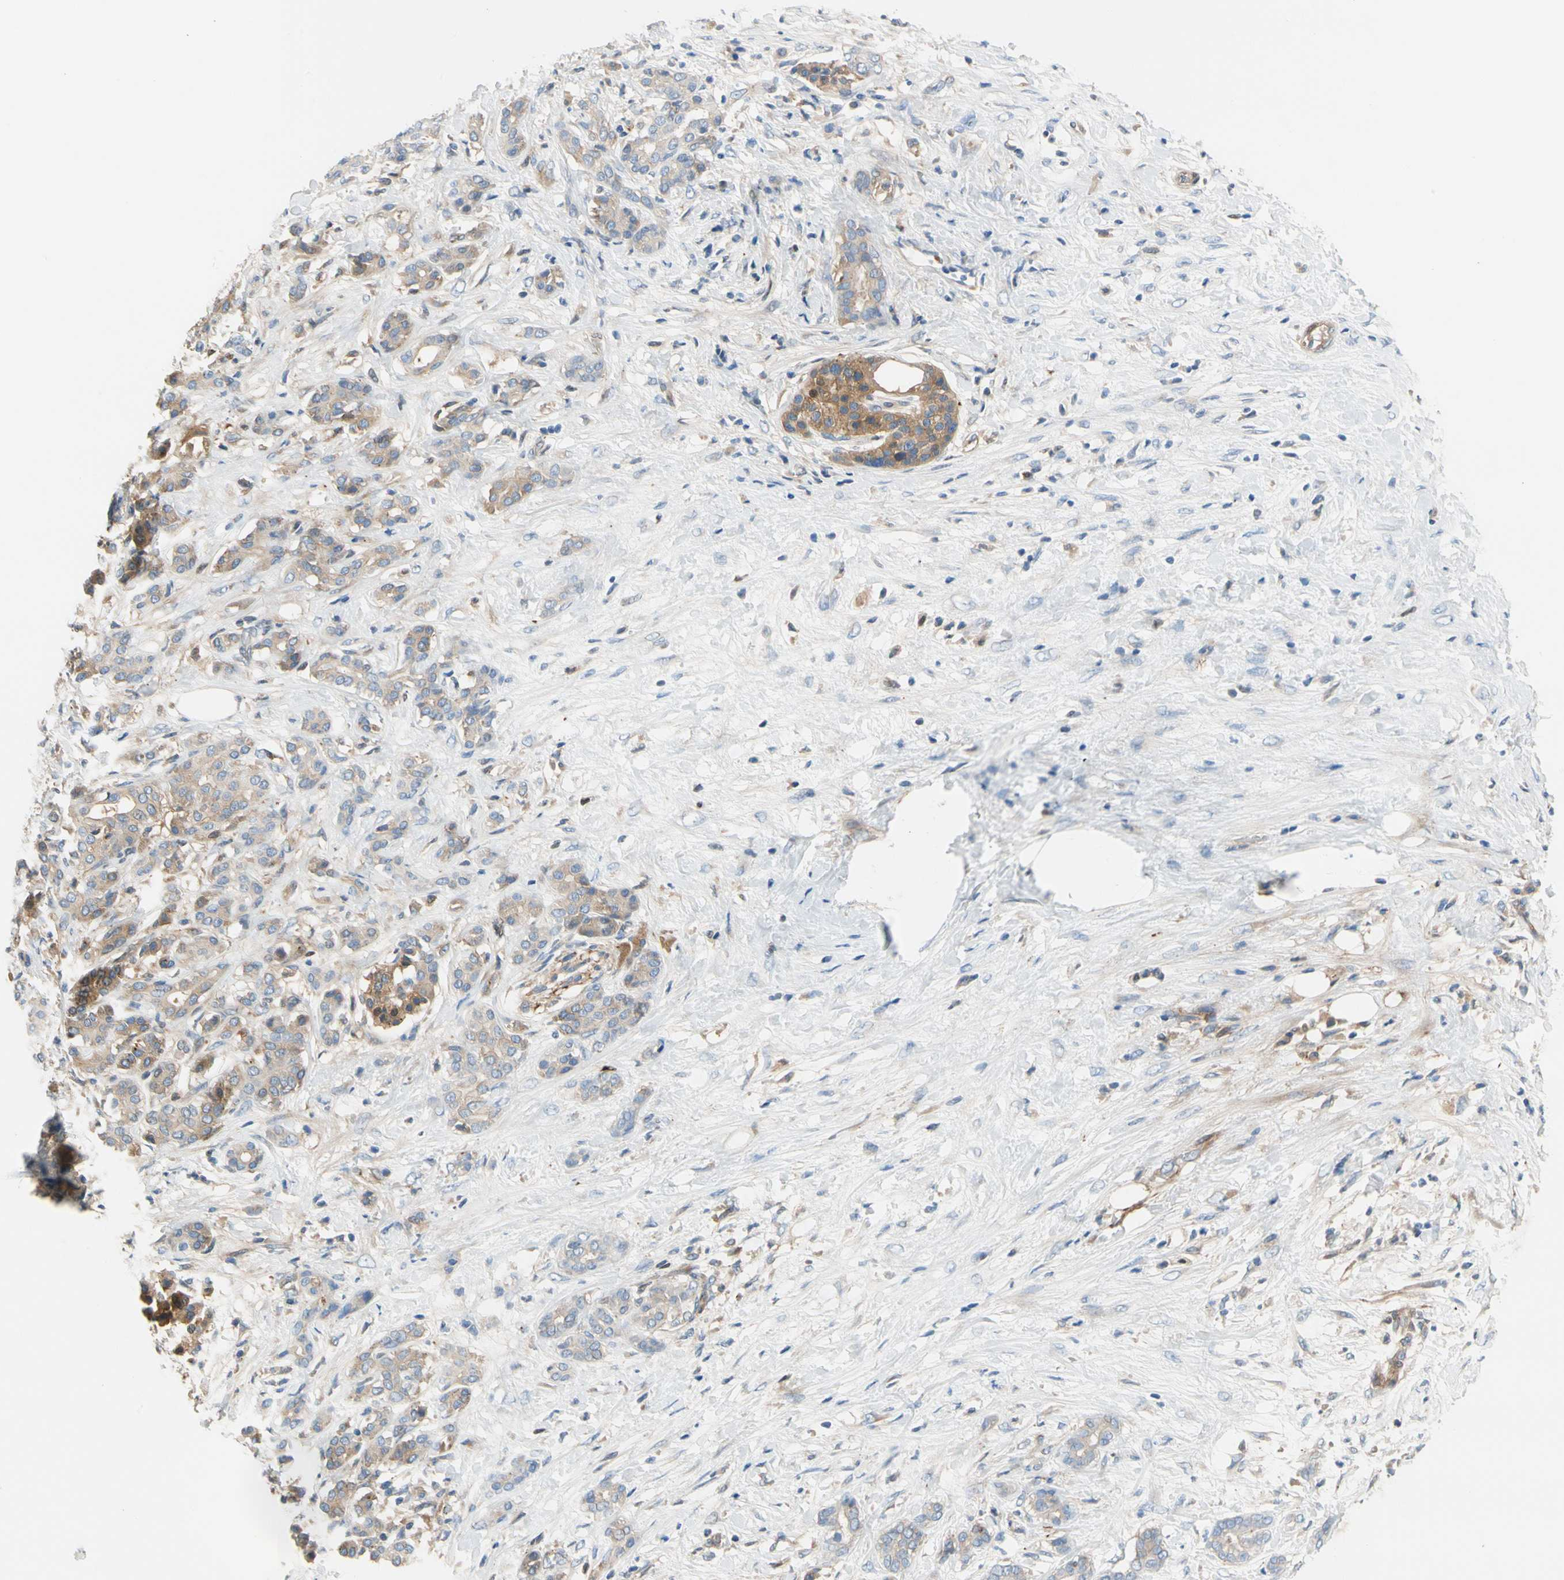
{"staining": {"intensity": "weak", "quantity": "<25%", "location": "cytoplasmic/membranous"}, "tissue": "pancreatic cancer", "cell_type": "Tumor cells", "image_type": "cancer", "snomed": [{"axis": "morphology", "description": "Adenocarcinoma, NOS"}, {"axis": "topography", "description": "Pancreas"}], "caption": "IHC photomicrograph of neoplastic tissue: human pancreatic cancer (adenocarcinoma) stained with DAB (3,3'-diaminobenzidine) demonstrates no significant protein expression in tumor cells.", "gene": "ENTREP3", "patient": {"sex": "male", "age": 41}}